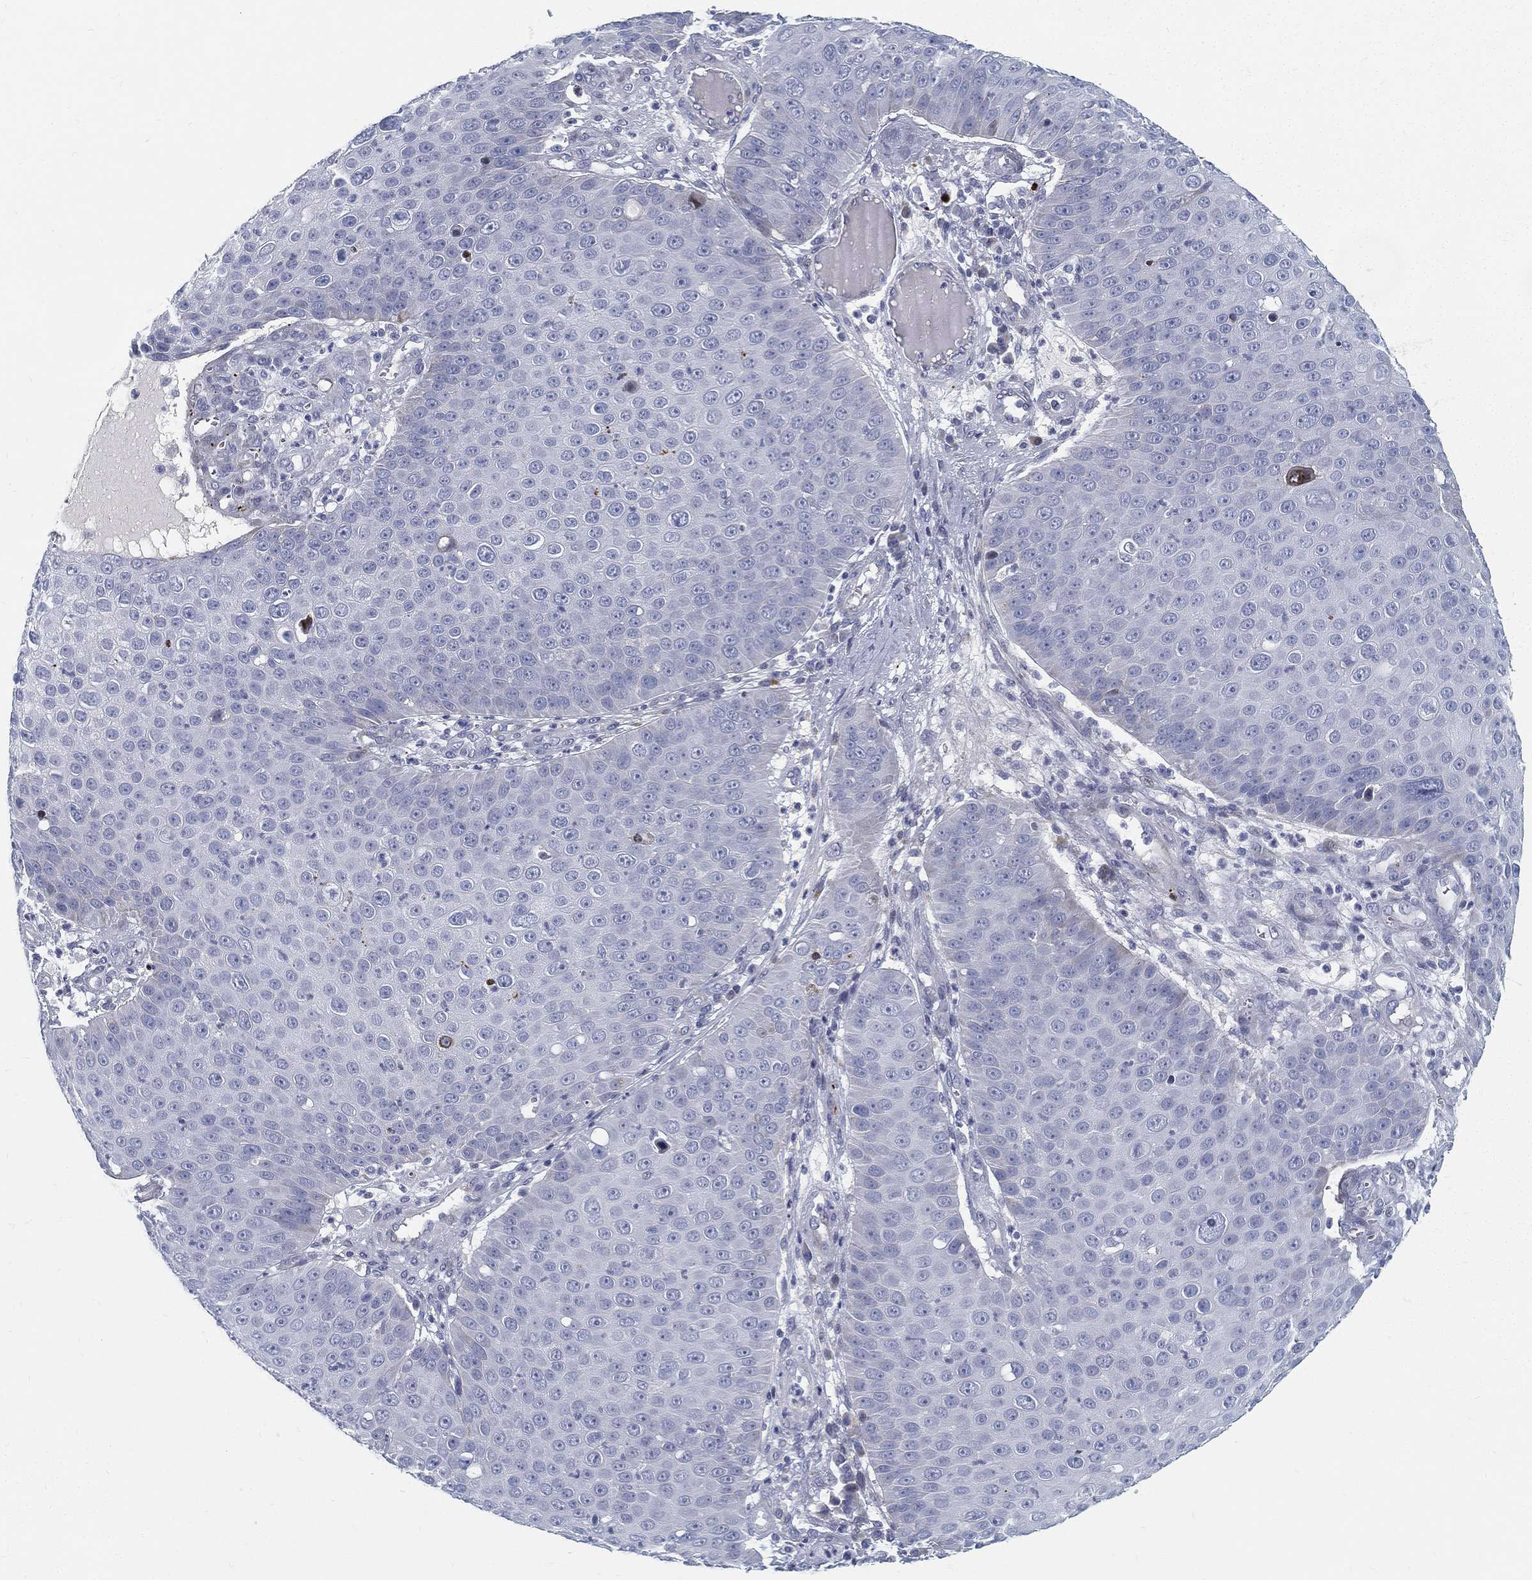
{"staining": {"intensity": "negative", "quantity": "none", "location": "none"}, "tissue": "skin cancer", "cell_type": "Tumor cells", "image_type": "cancer", "snomed": [{"axis": "morphology", "description": "Squamous cell carcinoma, NOS"}, {"axis": "topography", "description": "Skin"}], "caption": "A photomicrograph of human skin cancer is negative for staining in tumor cells.", "gene": "SPPL2C", "patient": {"sex": "male", "age": 71}}